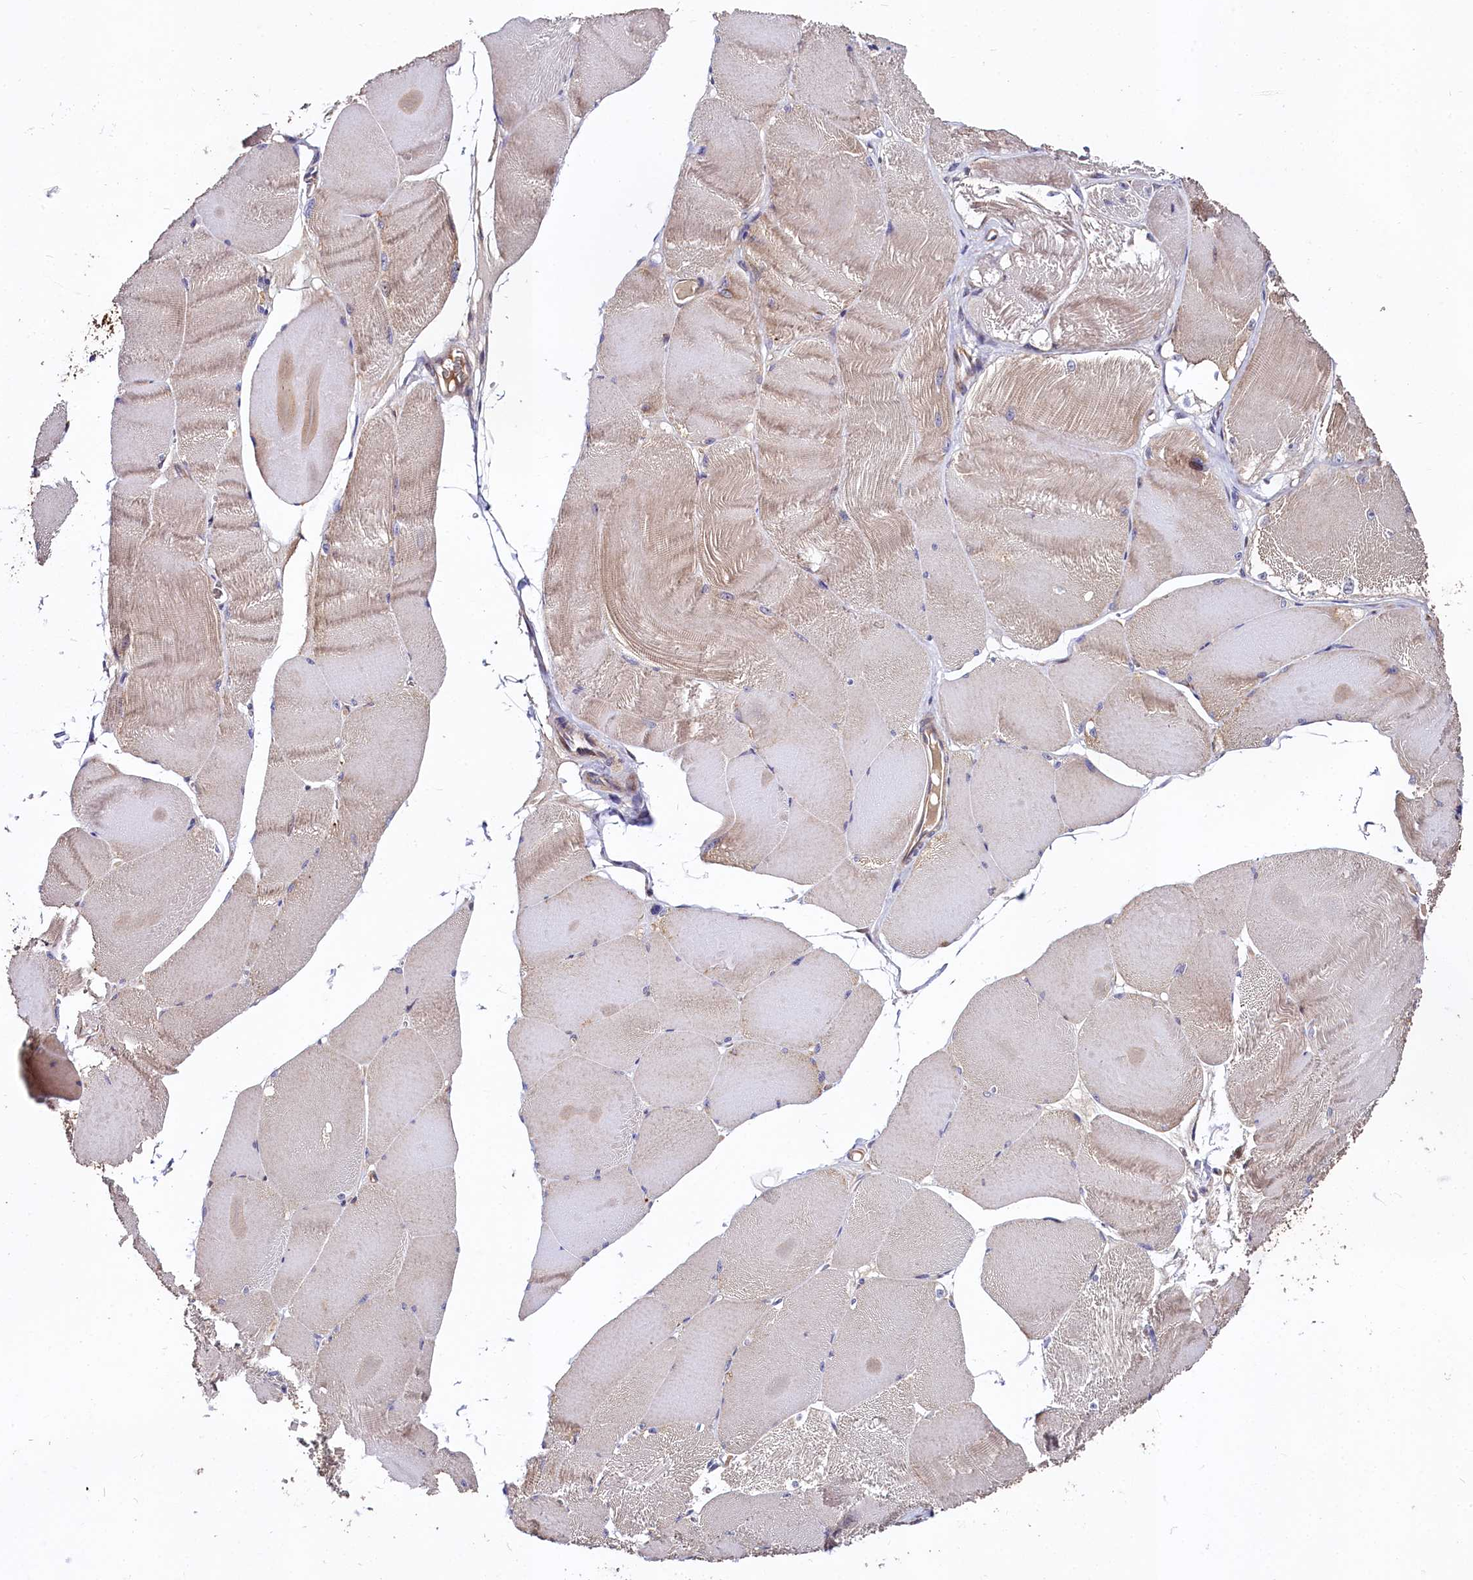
{"staining": {"intensity": "moderate", "quantity": "<25%", "location": "cytoplasmic/membranous"}, "tissue": "skeletal muscle", "cell_type": "Myocytes", "image_type": "normal", "snomed": [{"axis": "morphology", "description": "Normal tissue, NOS"}, {"axis": "morphology", "description": "Basal cell carcinoma"}, {"axis": "topography", "description": "Skeletal muscle"}], "caption": "DAB (3,3'-diaminobenzidine) immunohistochemical staining of benign human skeletal muscle shows moderate cytoplasmic/membranous protein staining in approximately <25% of myocytes. (DAB (3,3'-diaminobenzidine) = brown stain, brightfield microscopy at high magnification).", "gene": "SPRYD3", "patient": {"sex": "female", "age": 64}}